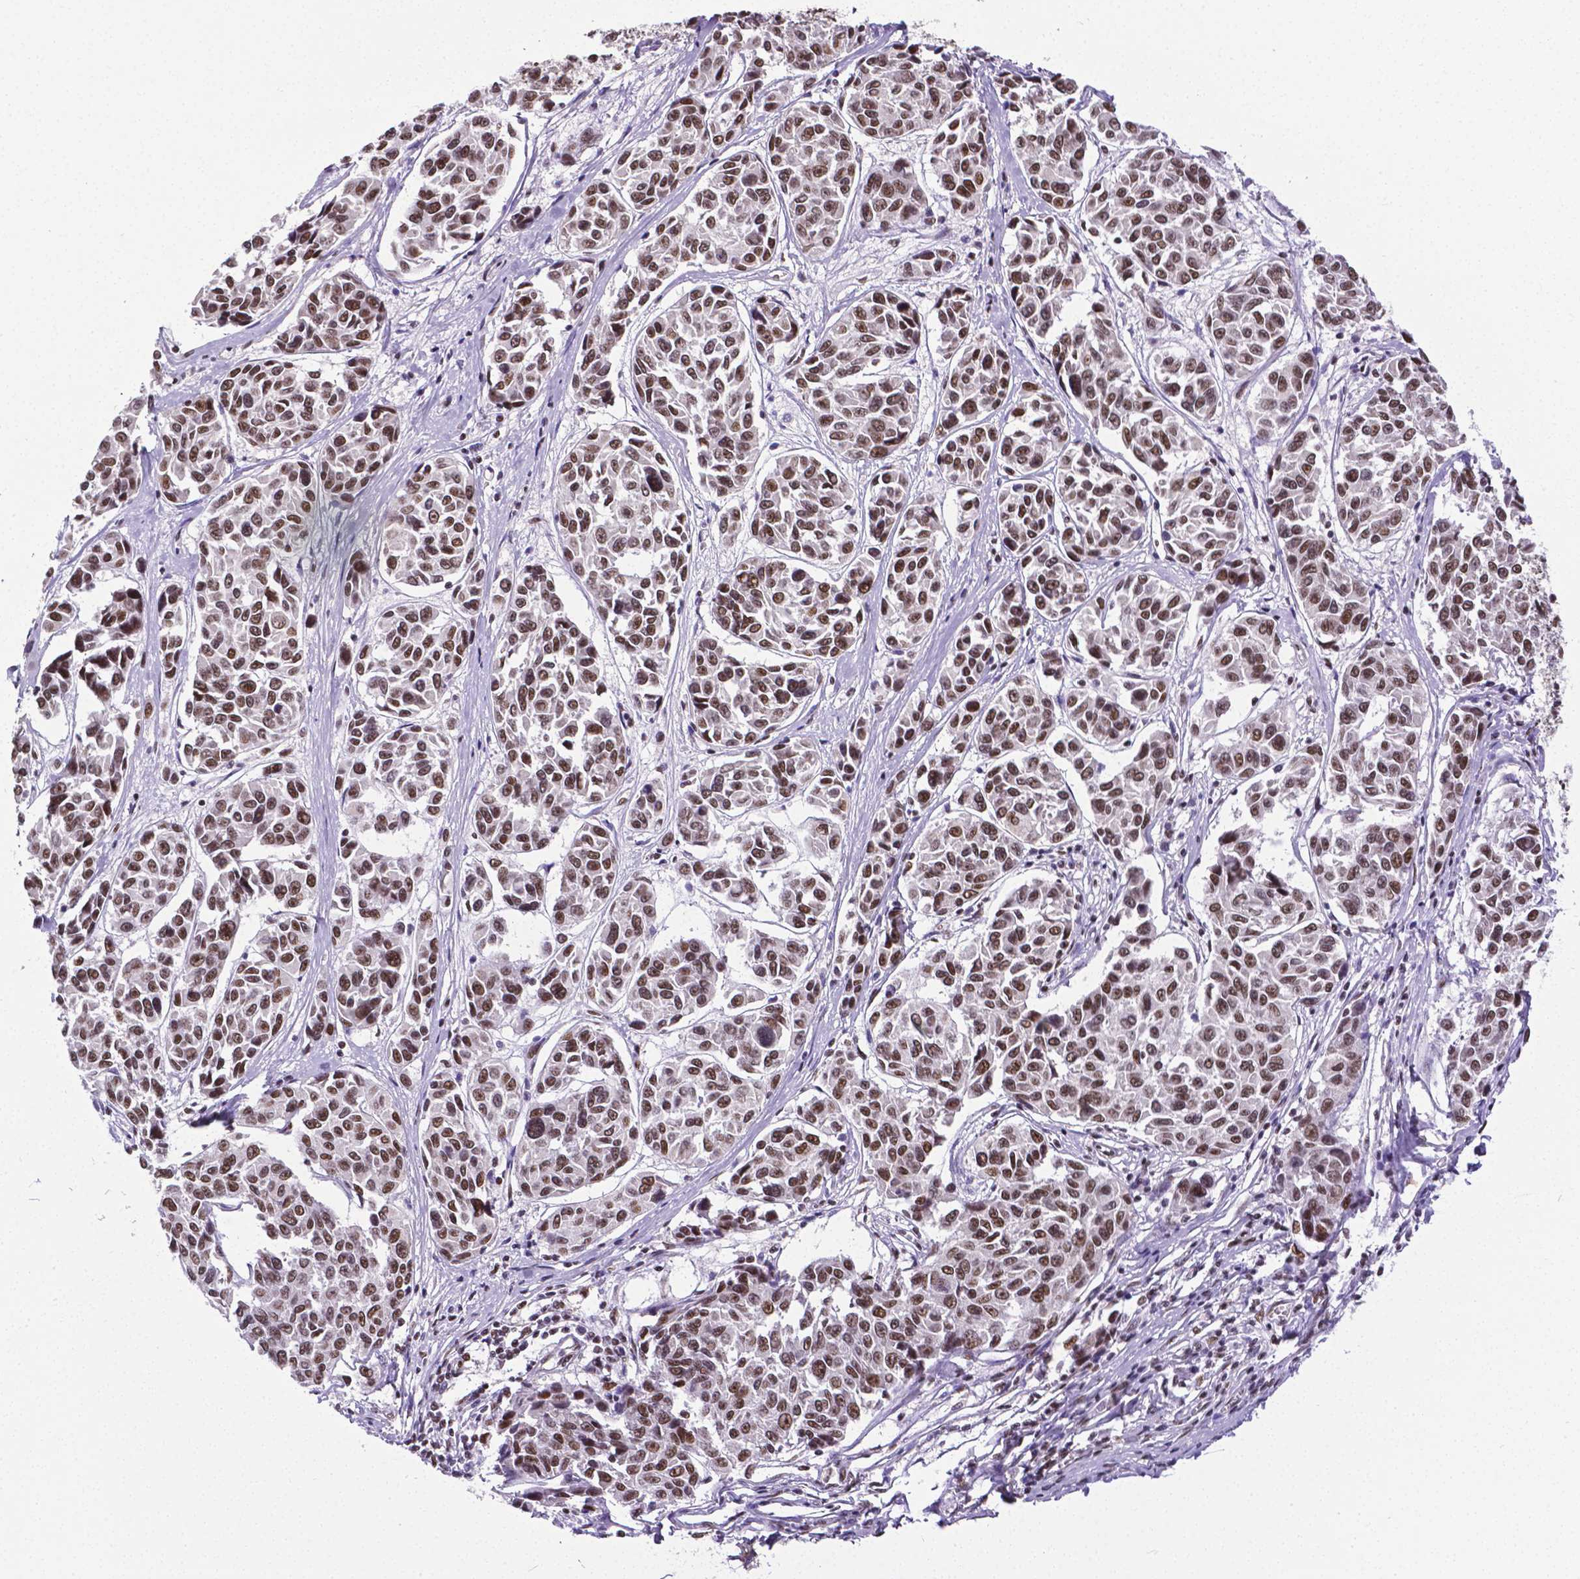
{"staining": {"intensity": "moderate", "quantity": ">75%", "location": "nuclear"}, "tissue": "melanoma", "cell_type": "Tumor cells", "image_type": "cancer", "snomed": [{"axis": "morphology", "description": "Malignant melanoma, NOS"}, {"axis": "topography", "description": "Skin"}], "caption": "Immunohistochemical staining of human melanoma demonstrates medium levels of moderate nuclear protein expression in about >75% of tumor cells.", "gene": "REST", "patient": {"sex": "female", "age": 66}}